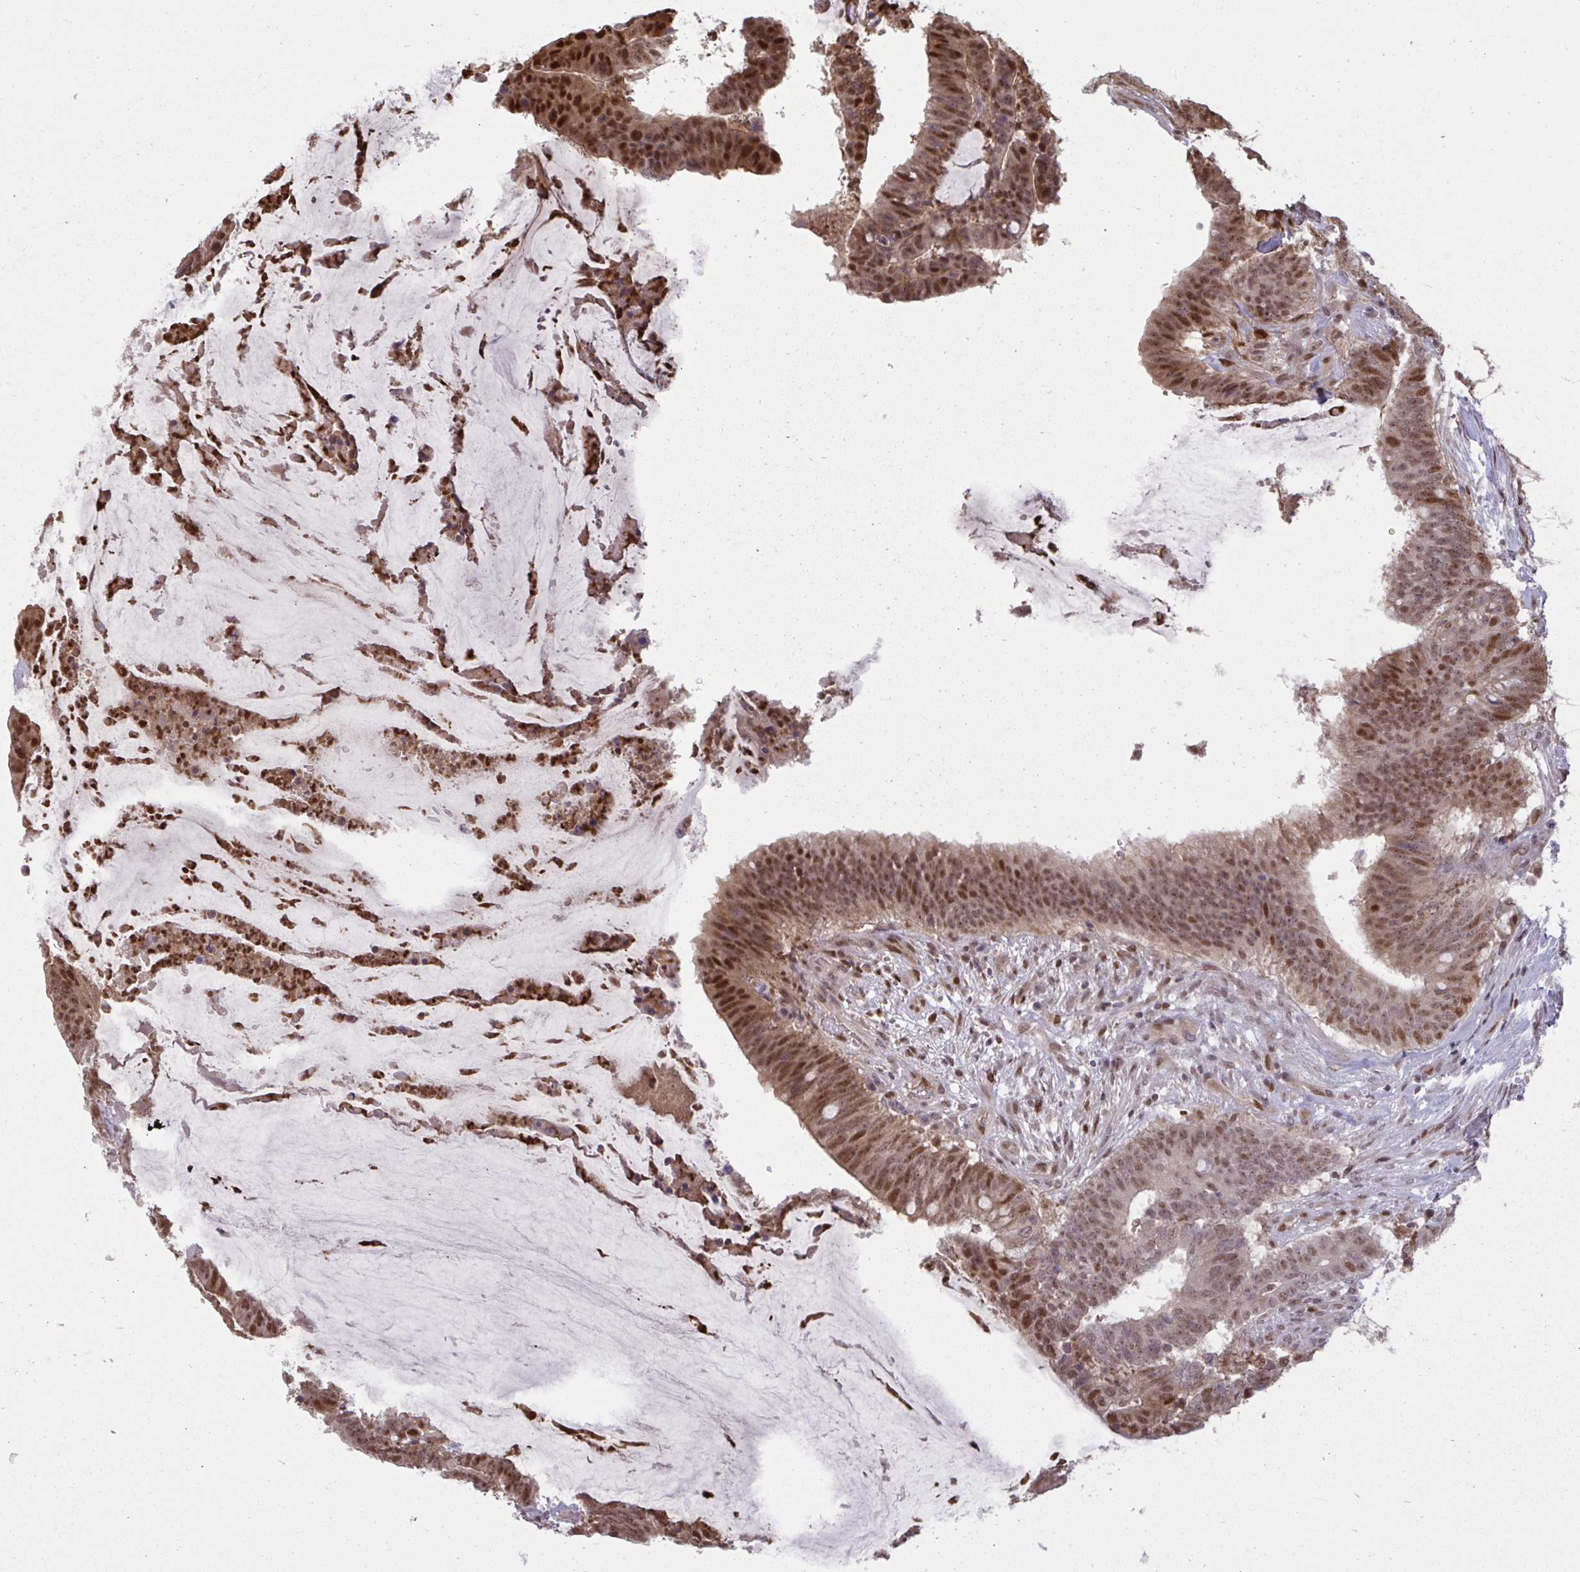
{"staining": {"intensity": "moderate", "quantity": ">75%", "location": "nuclear"}, "tissue": "colorectal cancer", "cell_type": "Tumor cells", "image_type": "cancer", "snomed": [{"axis": "morphology", "description": "Adenocarcinoma, NOS"}, {"axis": "topography", "description": "Colon"}], "caption": "The photomicrograph shows staining of colorectal cancer, revealing moderate nuclear protein expression (brown color) within tumor cells. (DAB (3,3'-diaminobenzidine) IHC with brightfield microscopy, high magnification).", "gene": "UXT", "patient": {"sex": "female", "age": 43}}